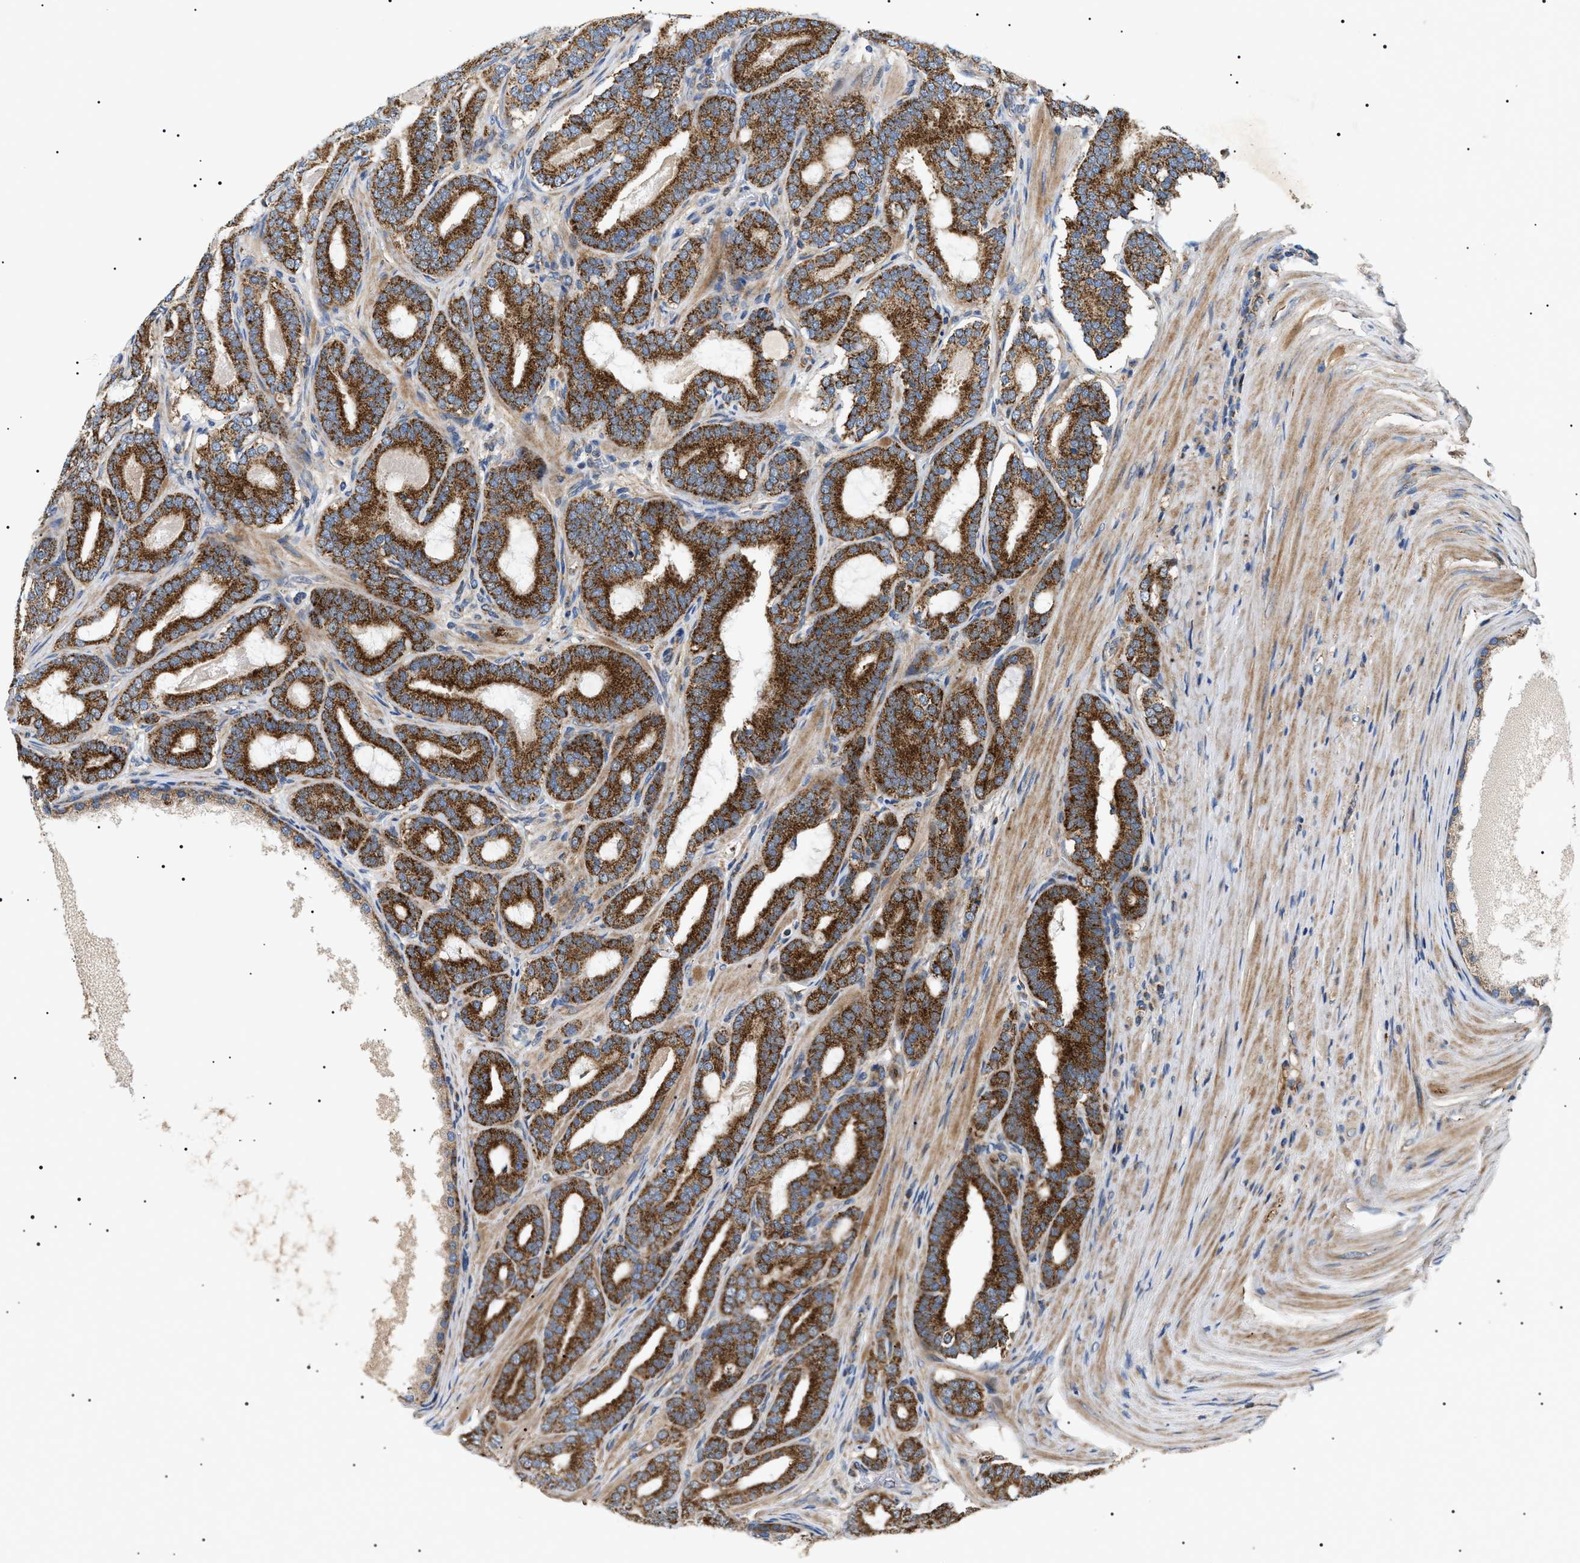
{"staining": {"intensity": "strong", "quantity": ">75%", "location": "cytoplasmic/membranous"}, "tissue": "prostate cancer", "cell_type": "Tumor cells", "image_type": "cancer", "snomed": [{"axis": "morphology", "description": "Adenocarcinoma, High grade"}, {"axis": "topography", "description": "Prostate"}], "caption": "Tumor cells display high levels of strong cytoplasmic/membranous staining in about >75% of cells in human prostate high-grade adenocarcinoma.", "gene": "OXSM", "patient": {"sex": "male", "age": 60}}